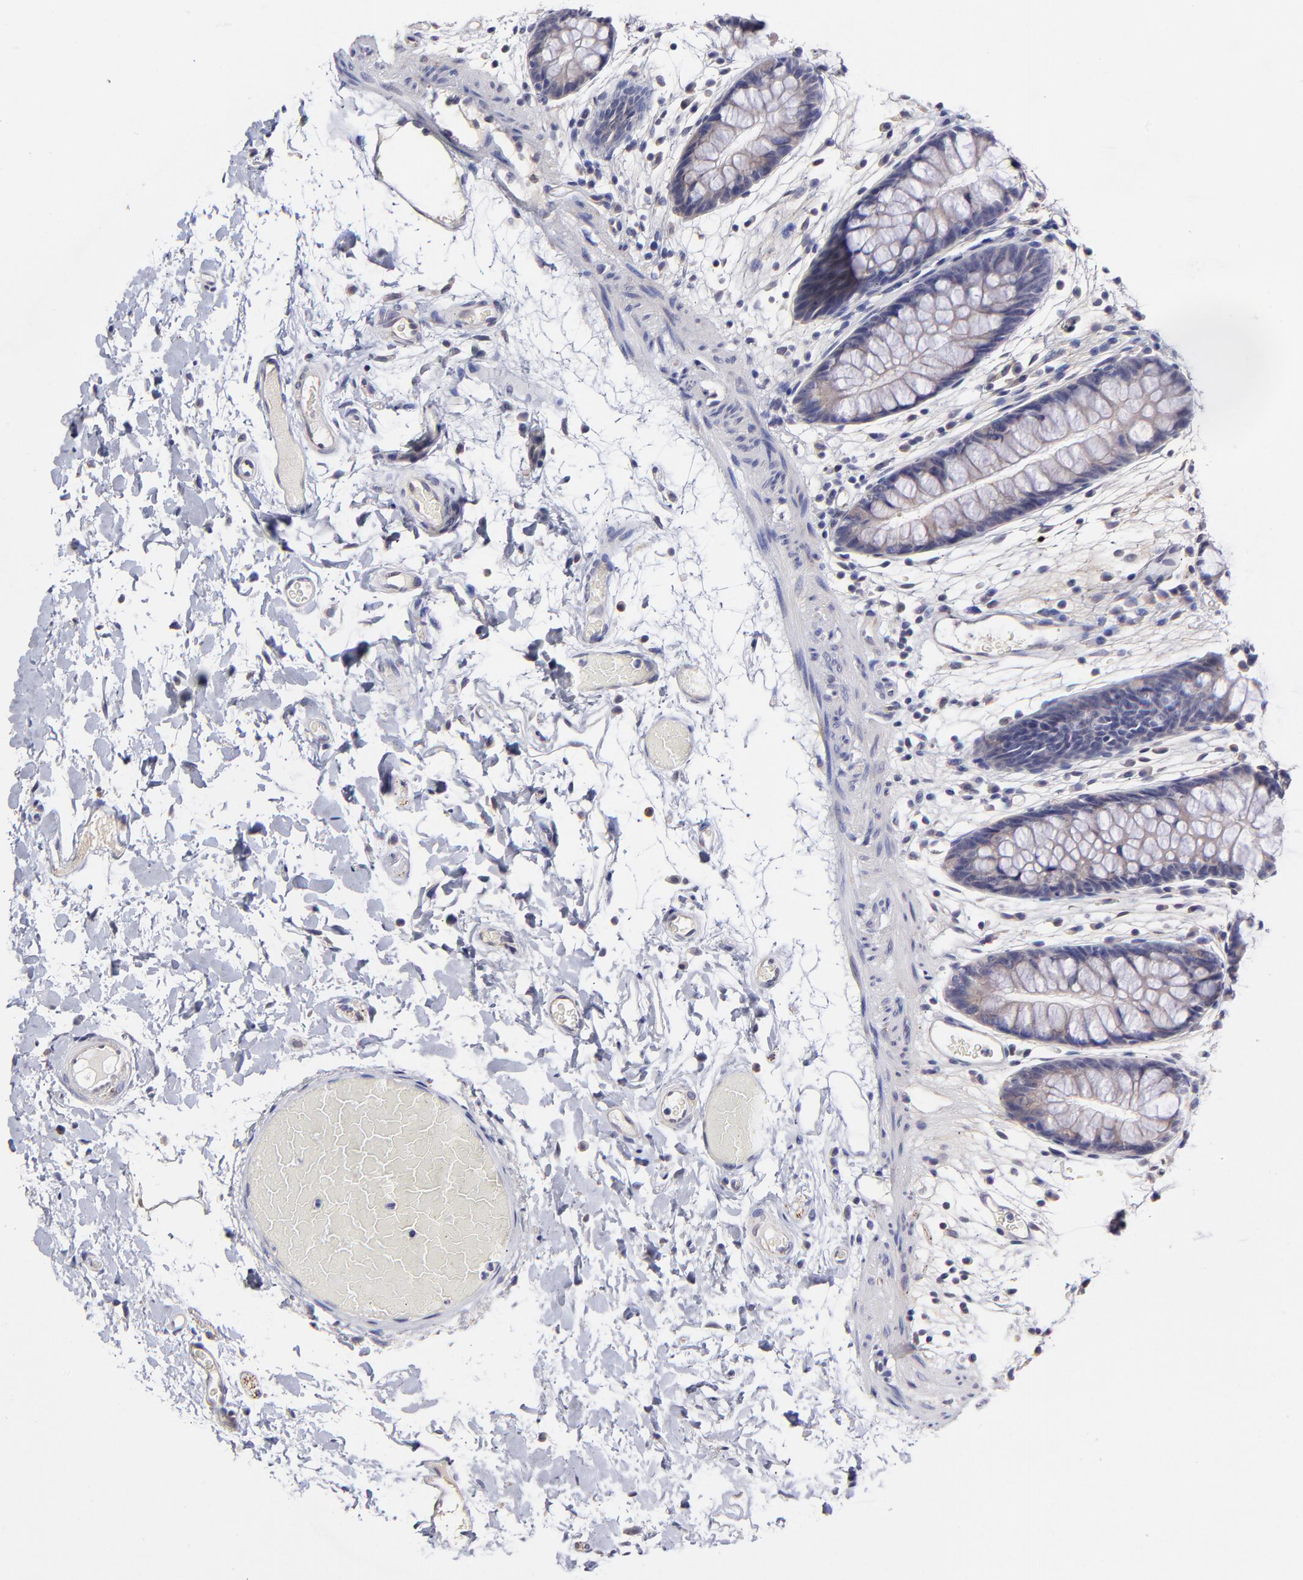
{"staining": {"intensity": "negative", "quantity": "none", "location": "none"}, "tissue": "colon", "cell_type": "Endothelial cells", "image_type": "normal", "snomed": [{"axis": "morphology", "description": "Normal tissue, NOS"}, {"axis": "topography", "description": "Smooth muscle"}, {"axis": "topography", "description": "Colon"}], "caption": "IHC photomicrograph of unremarkable colon: colon stained with DAB shows no significant protein staining in endothelial cells. The staining was performed using DAB (3,3'-diaminobenzidine) to visualize the protein expression in brown, while the nuclei were stained in blue with hematoxylin (Magnification: 20x).", "gene": "BTG2", "patient": {"sex": "male", "age": 67}}